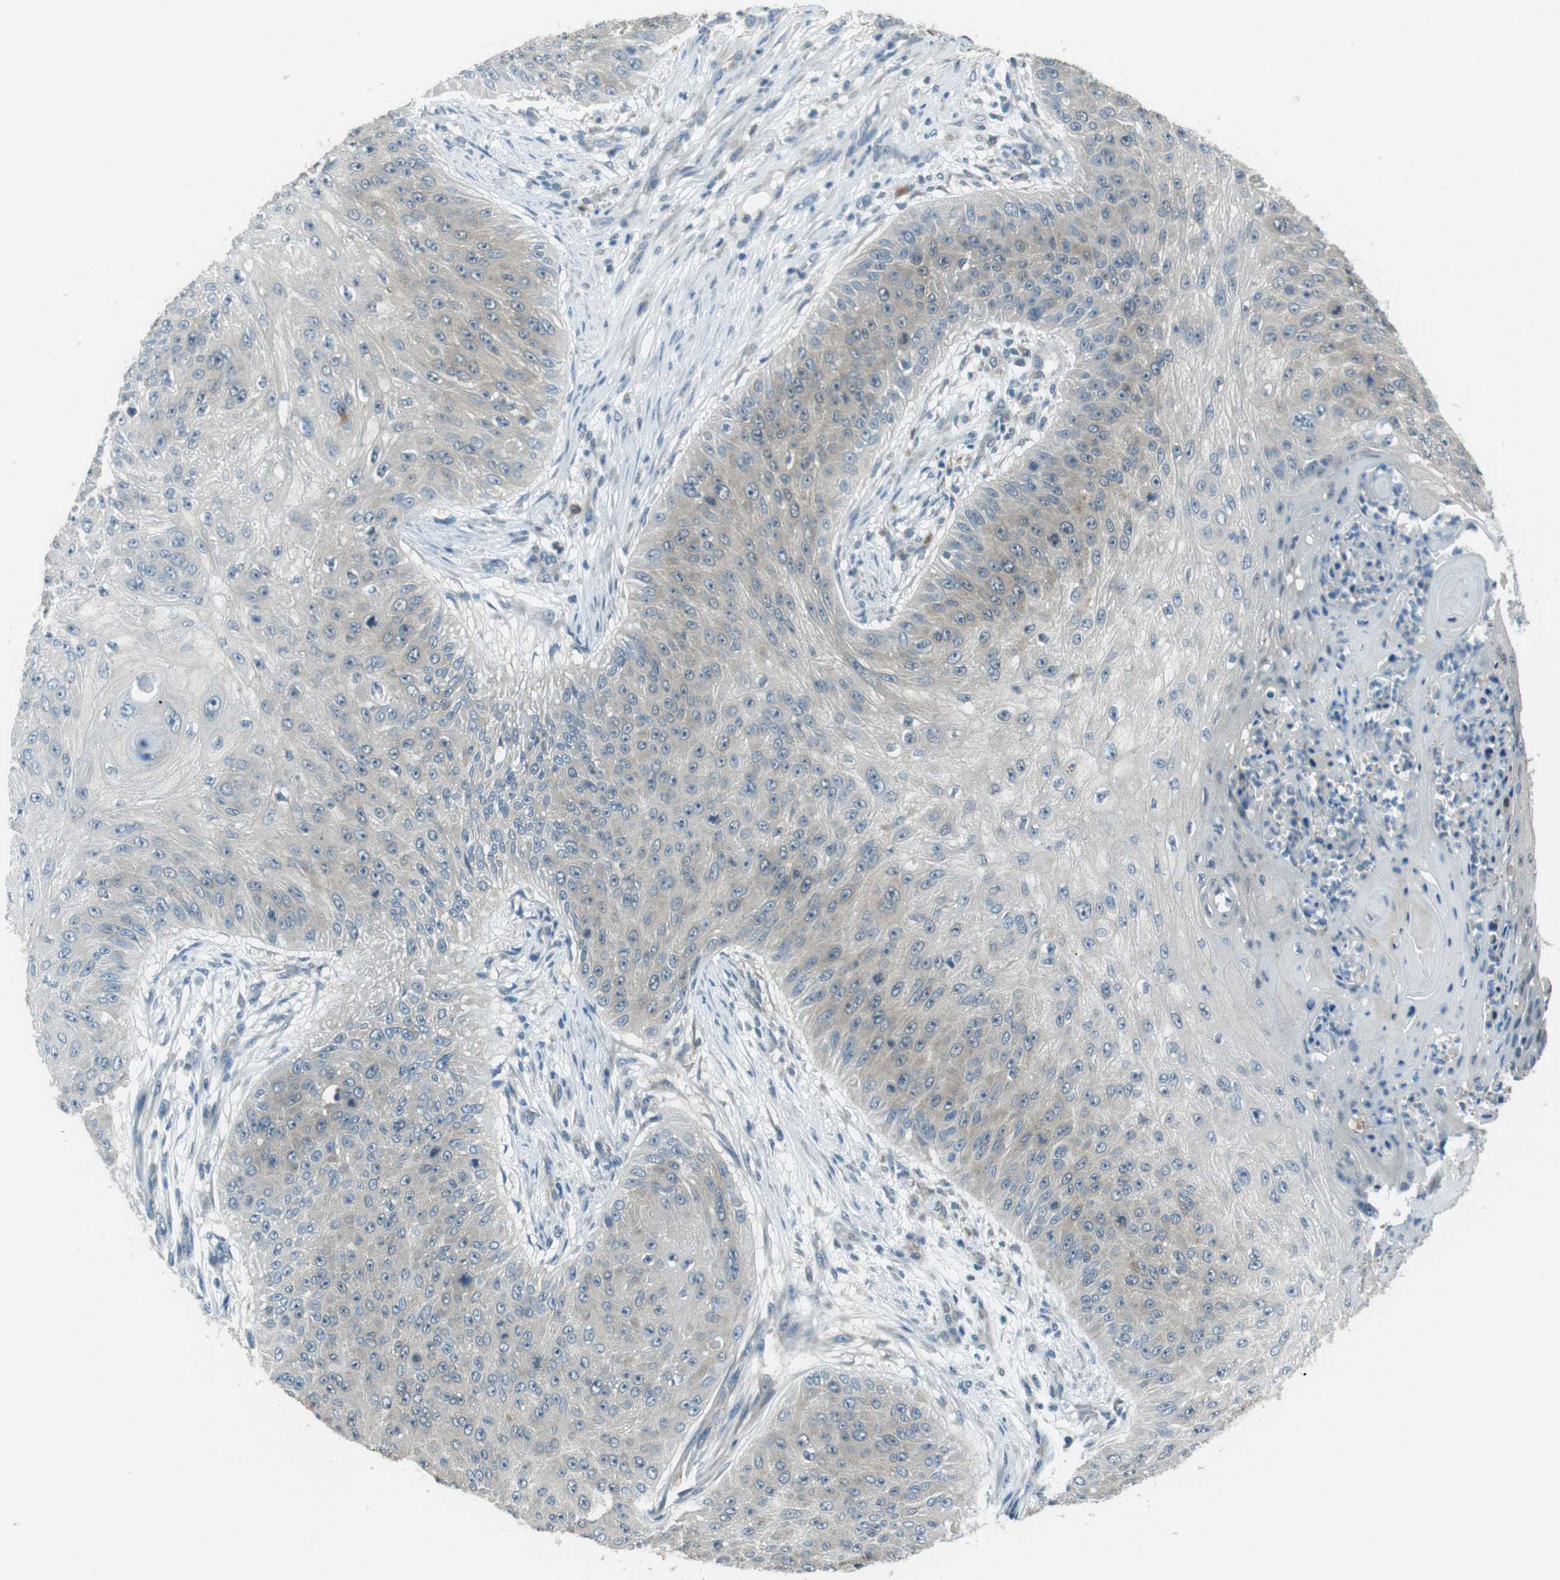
{"staining": {"intensity": "negative", "quantity": "none", "location": "none"}, "tissue": "skin cancer", "cell_type": "Tumor cells", "image_type": "cancer", "snomed": [{"axis": "morphology", "description": "Squamous cell carcinoma, NOS"}, {"axis": "topography", "description": "Skin"}], "caption": "High magnification brightfield microscopy of skin cancer (squamous cell carcinoma) stained with DAB (brown) and counterstained with hematoxylin (blue): tumor cells show no significant expression.", "gene": "MFAP3", "patient": {"sex": "female", "age": 80}}